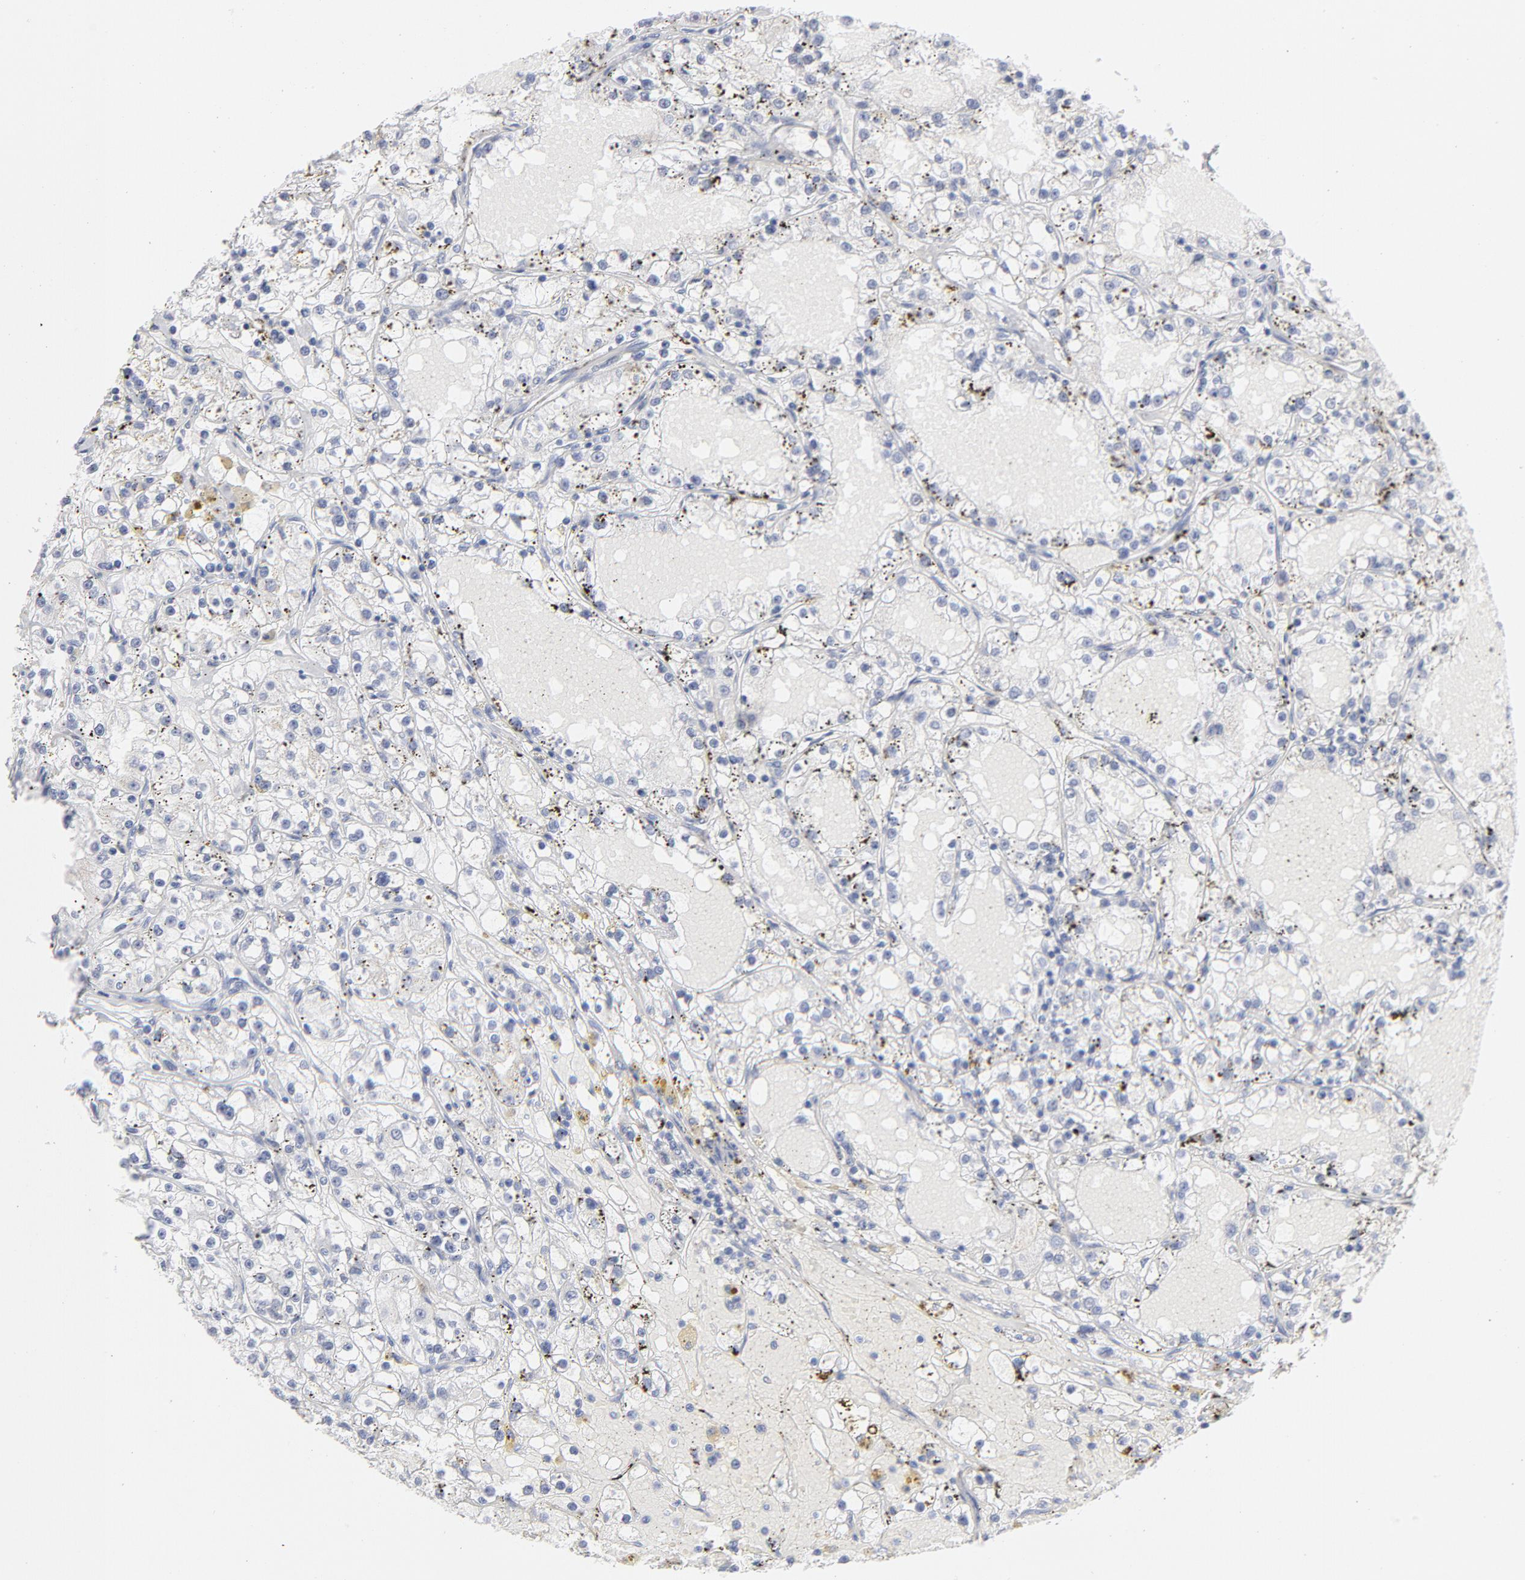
{"staining": {"intensity": "negative", "quantity": "none", "location": "none"}, "tissue": "renal cancer", "cell_type": "Tumor cells", "image_type": "cancer", "snomed": [{"axis": "morphology", "description": "Adenocarcinoma, NOS"}, {"axis": "topography", "description": "Kidney"}], "caption": "This is a histopathology image of immunohistochemistry (IHC) staining of renal cancer, which shows no staining in tumor cells.", "gene": "MCM7", "patient": {"sex": "male", "age": 56}}